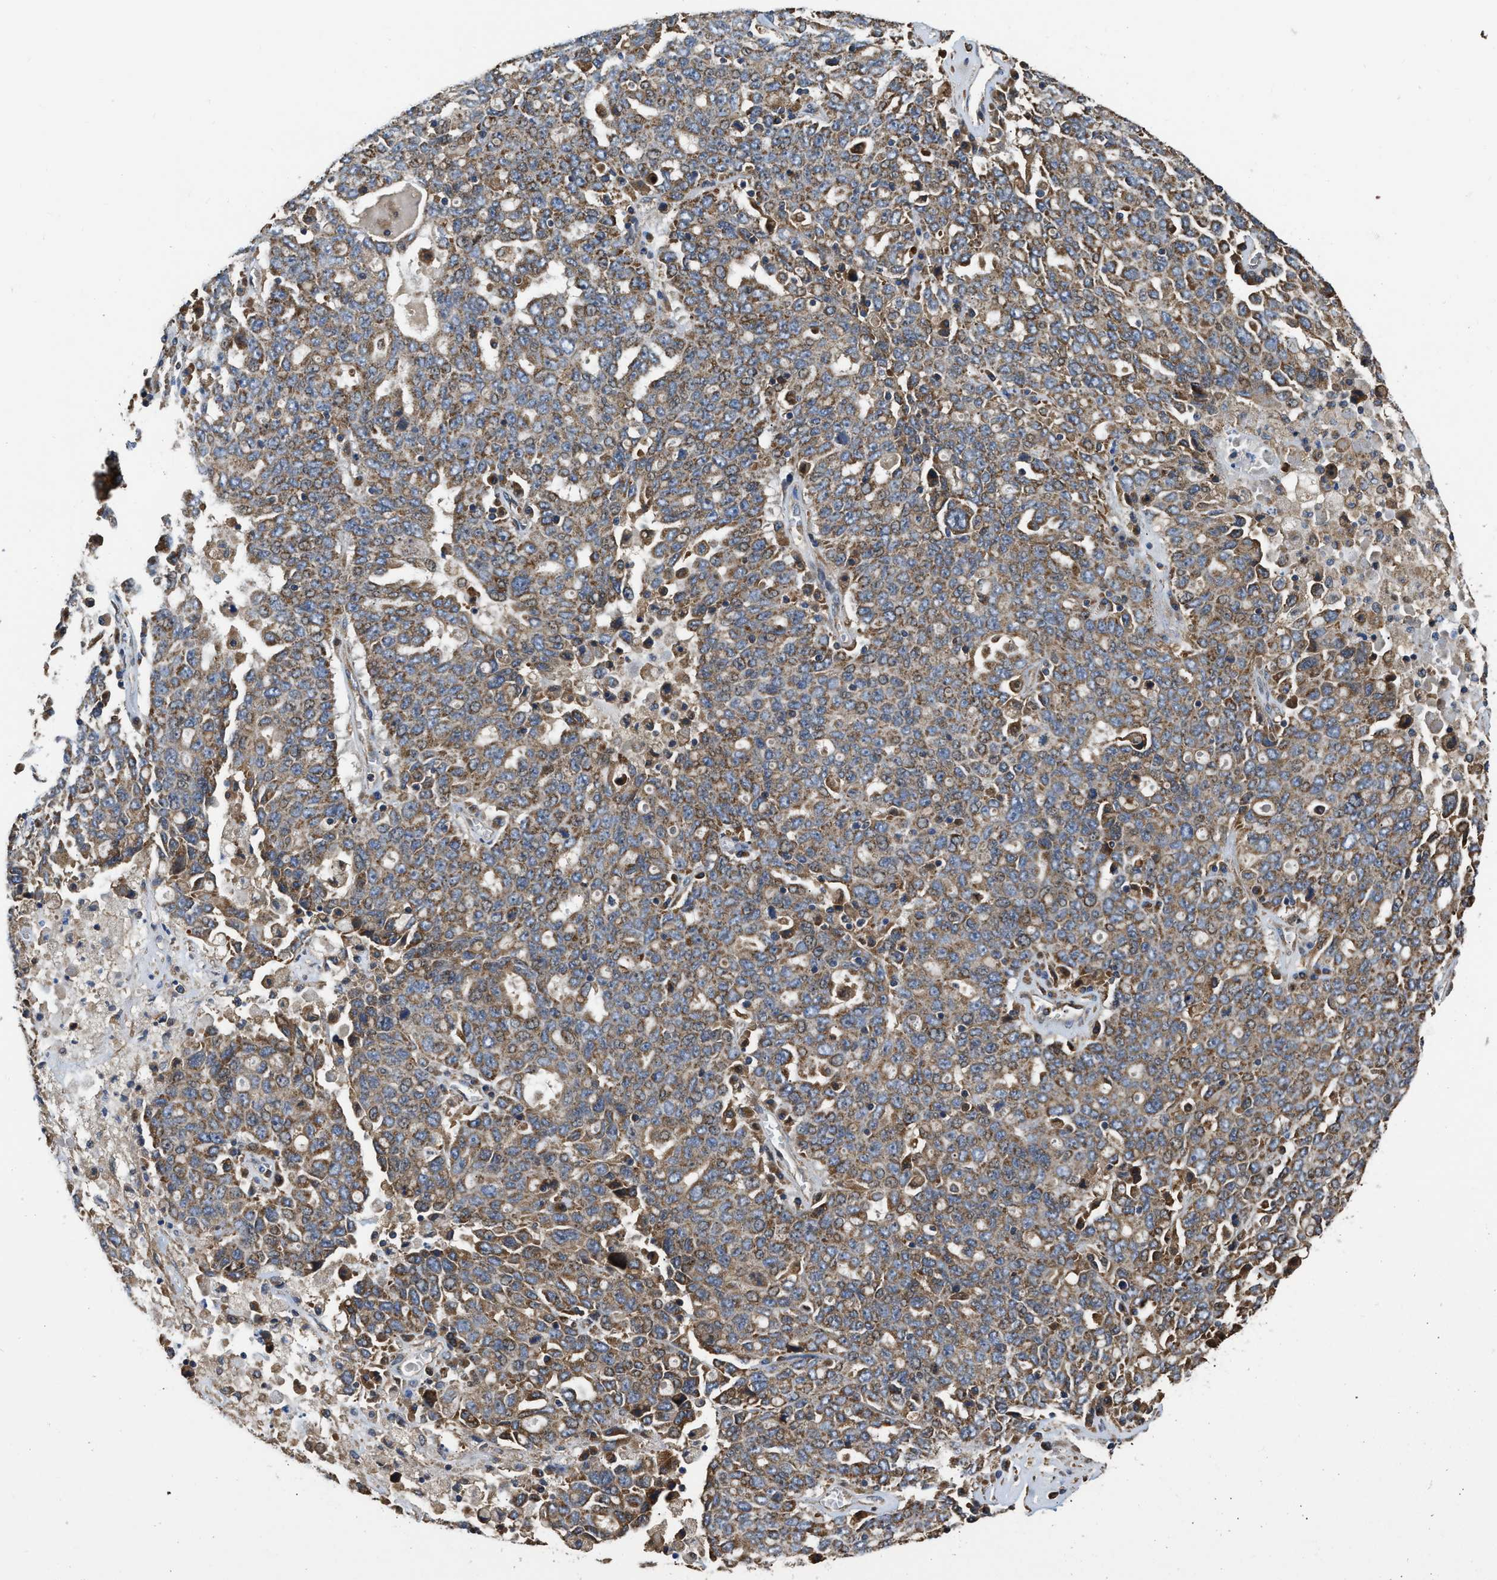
{"staining": {"intensity": "moderate", "quantity": ">75%", "location": "cytoplasmic/membranous"}, "tissue": "ovarian cancer", "cell_type": "Tumor cells", "image_type": "cancer", "snomed": [{"axis": "morphology", "description": "Carcinoma, endometroid"}, {"axis": "topography", "description": "Ovary"}], "caption": "A medium amount of moderate cytoplasmic/membranous staining is appreciated in about >75% of tumor cells in ovarian cancer (endometroid carcinoma) tissue.", "gene": "FLNB", "patient": {"sex": "female", "age": 62}}